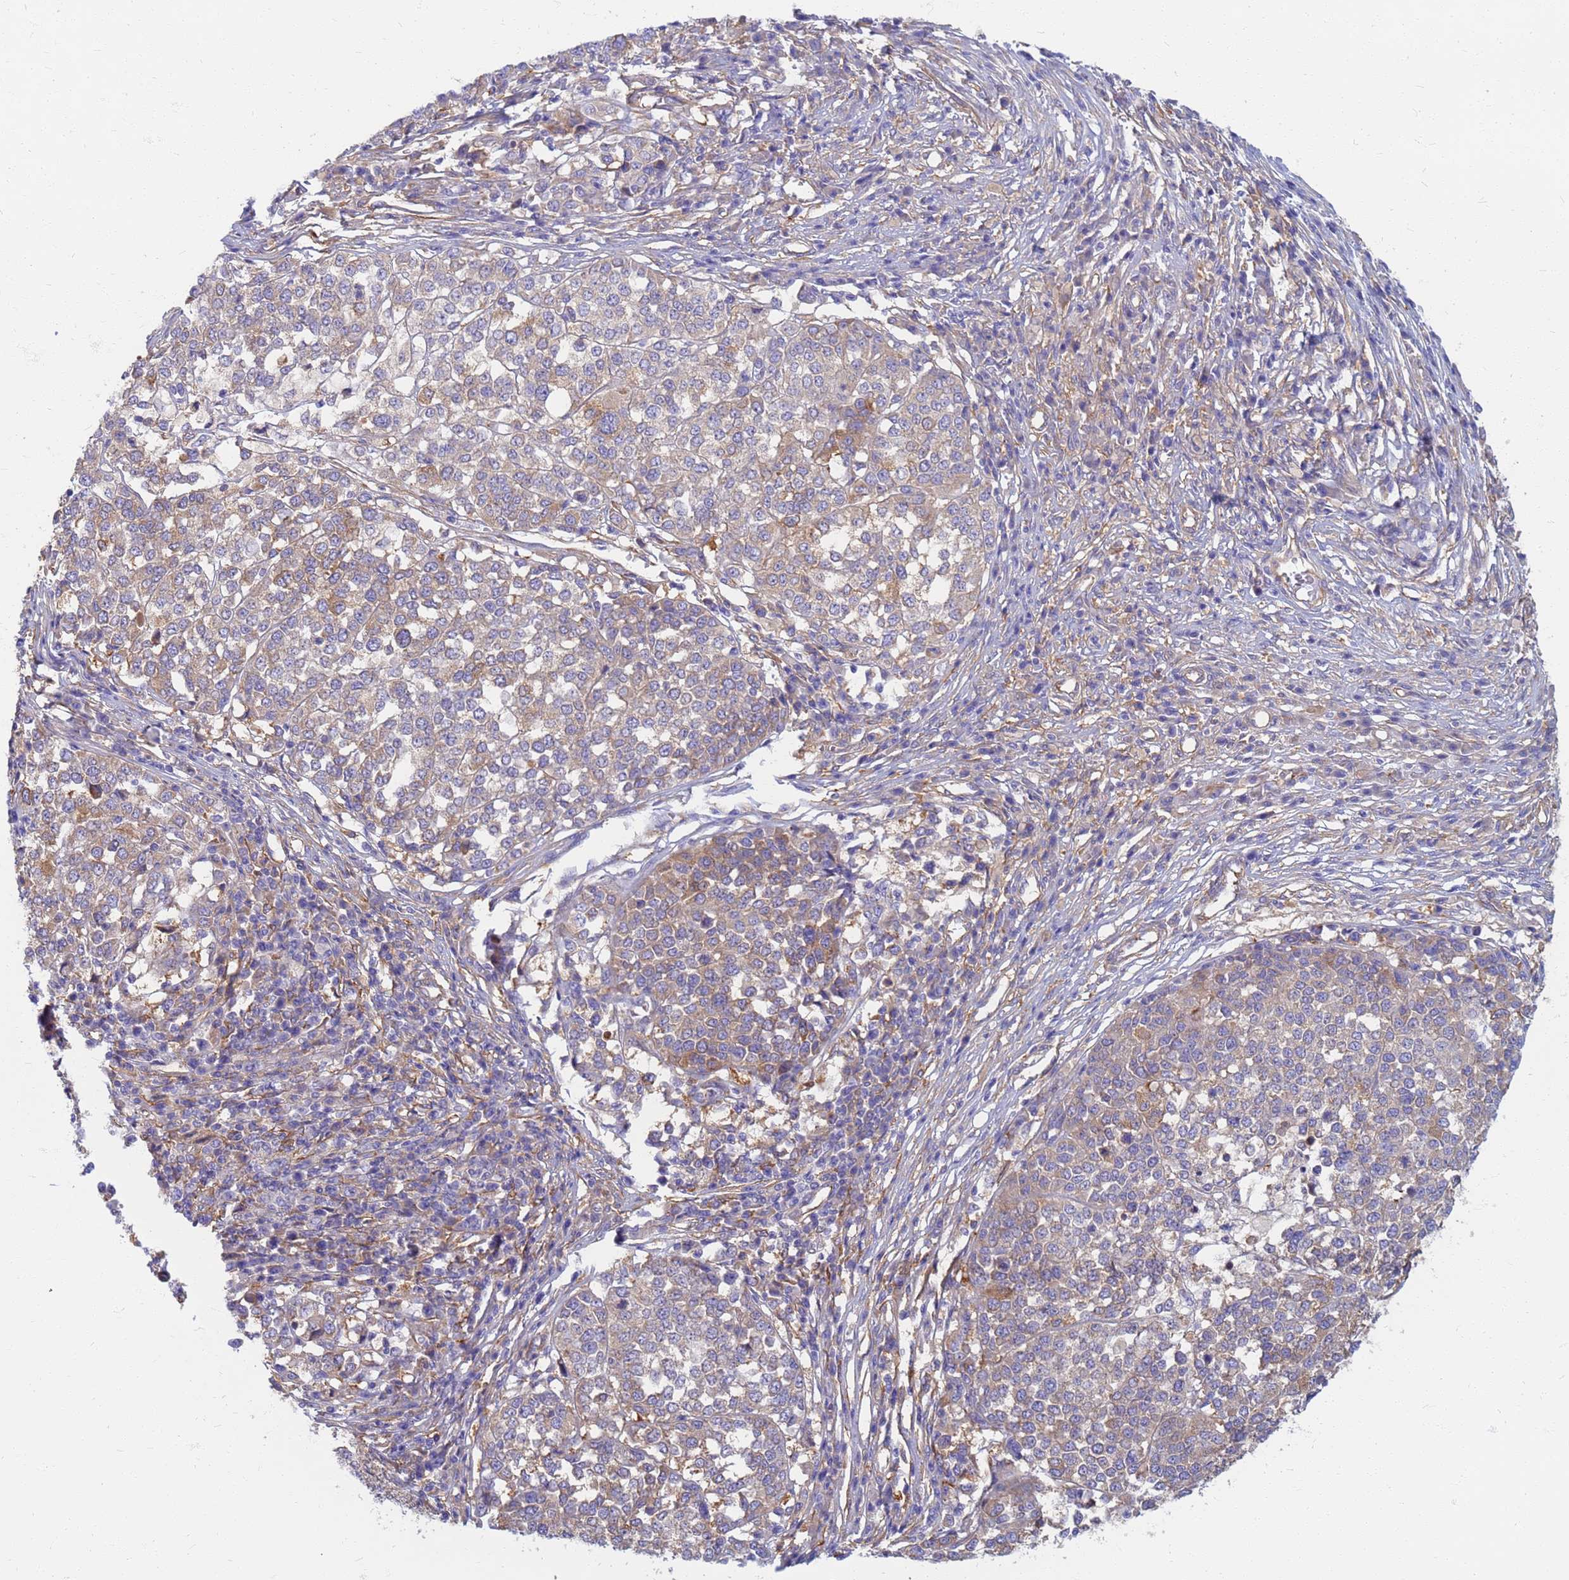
{"staining": {"intensity": "moderate", "quantity": "25%-75%", "location": "cytoplasmic/membranous"}, "tissue": "melanoma", "cell_type": "Tumor cells", "image_type": "cancer", "snomed": [{"axis": "morphology", "description": "Malignant melanoma, Metastatic site"}, {"axis": "topography", "description": "Lymph node"}], "caption": "Immunohistochemical staining of human malignant melanoma (metastatic site) demonstrates moderate cytoplasmic/membranous protein expression in about 25%-75% of tumor cells.", "gene": "EEA1", "patient": {"sex": "male", "age": 44}}